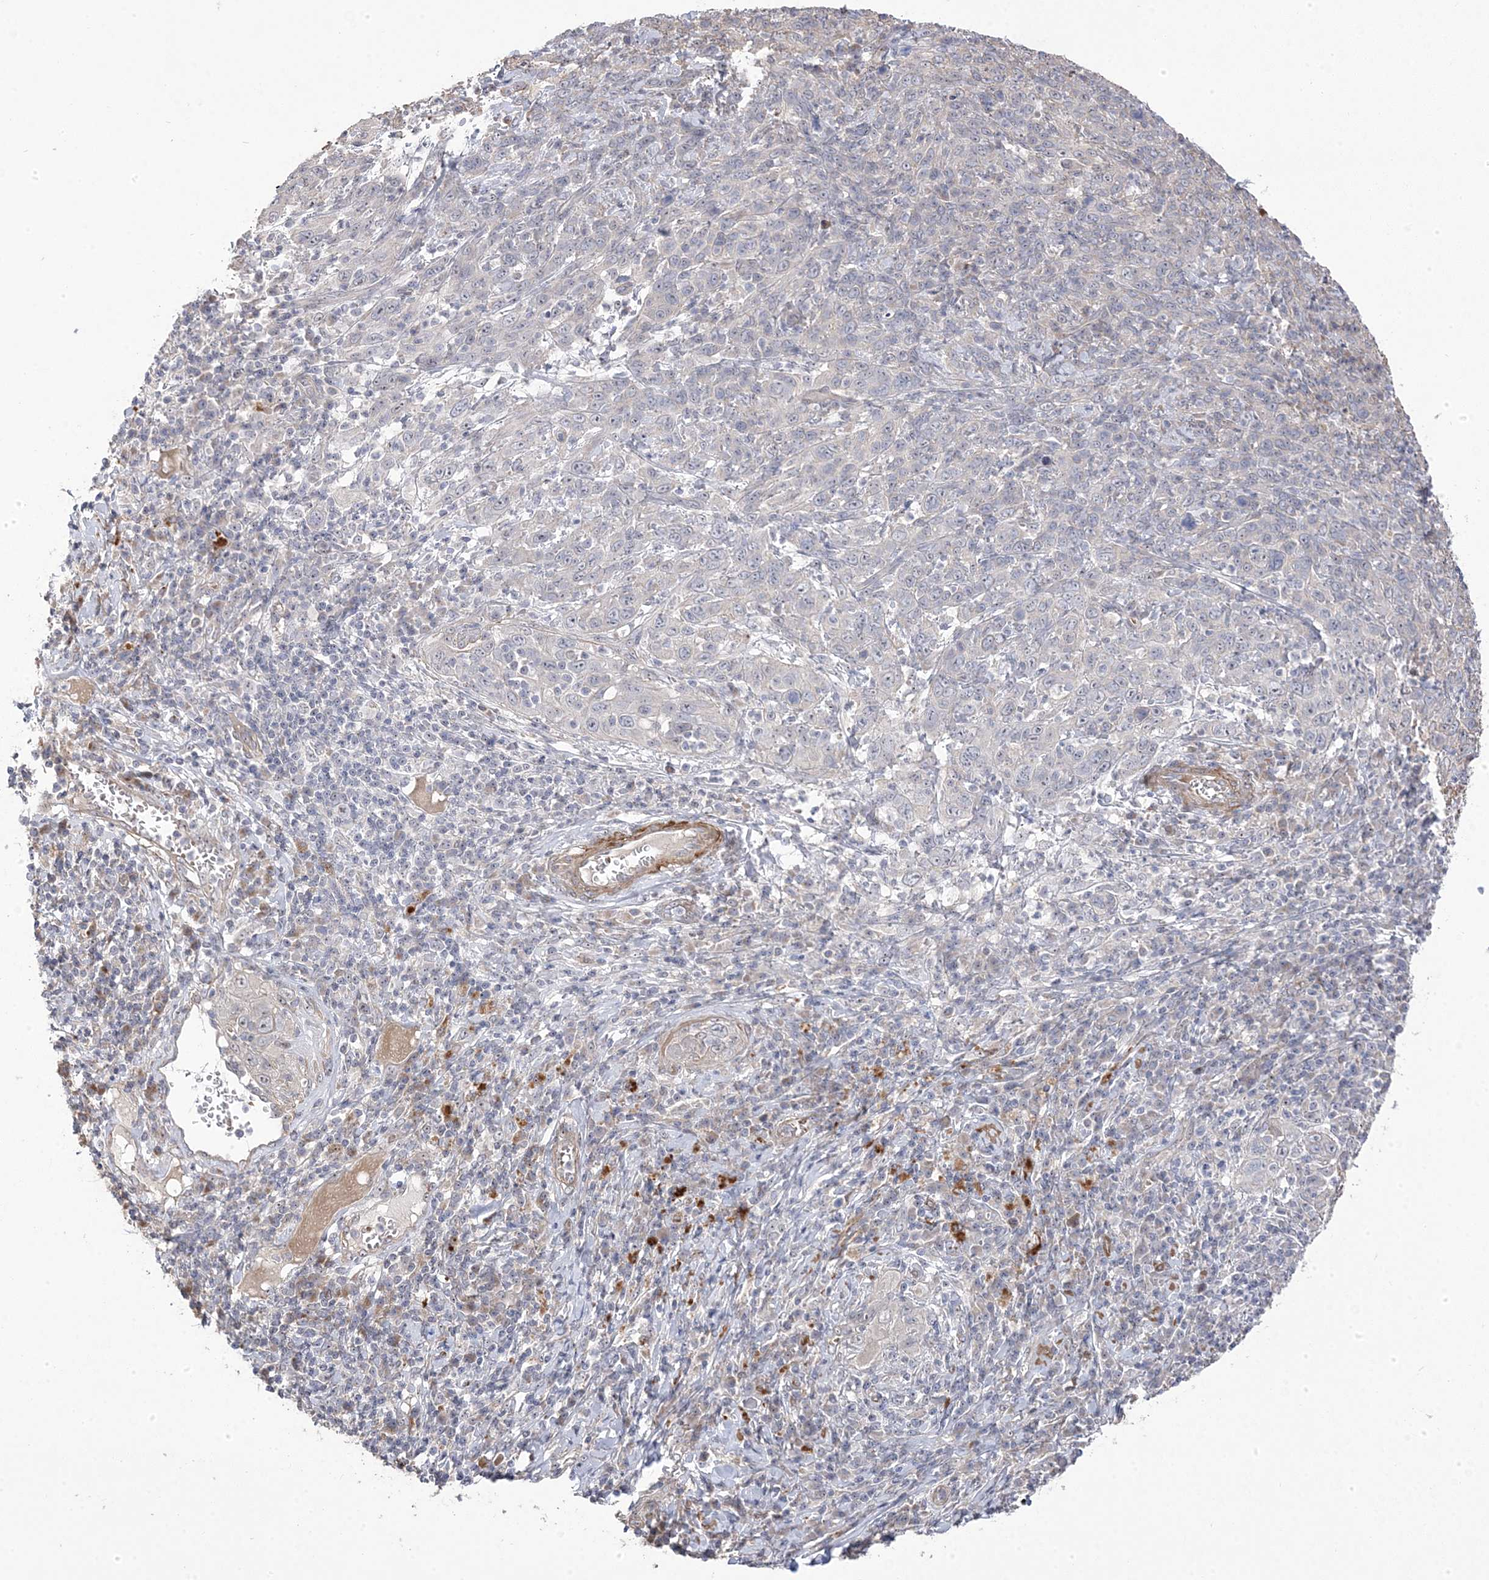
{"staining": {"intensity": "negative", "quantity": "none", "location": "none"}, "tissue": "cervical cancer", "cell_type": "Tumor cells", "image_type": "cancer", "snomed": [{"axis": "morphology", "description": "Squamous cell carcinoma, NOS"}, {"axis": "topography", "description": "Cervix"}], "caption": "The photomicrograph reveals no staining of tumor cells in cervical cancer (squamous cell carcinoma).", "gene": "GTPBP6", "patient": {"sex": "female", "age": 46}}